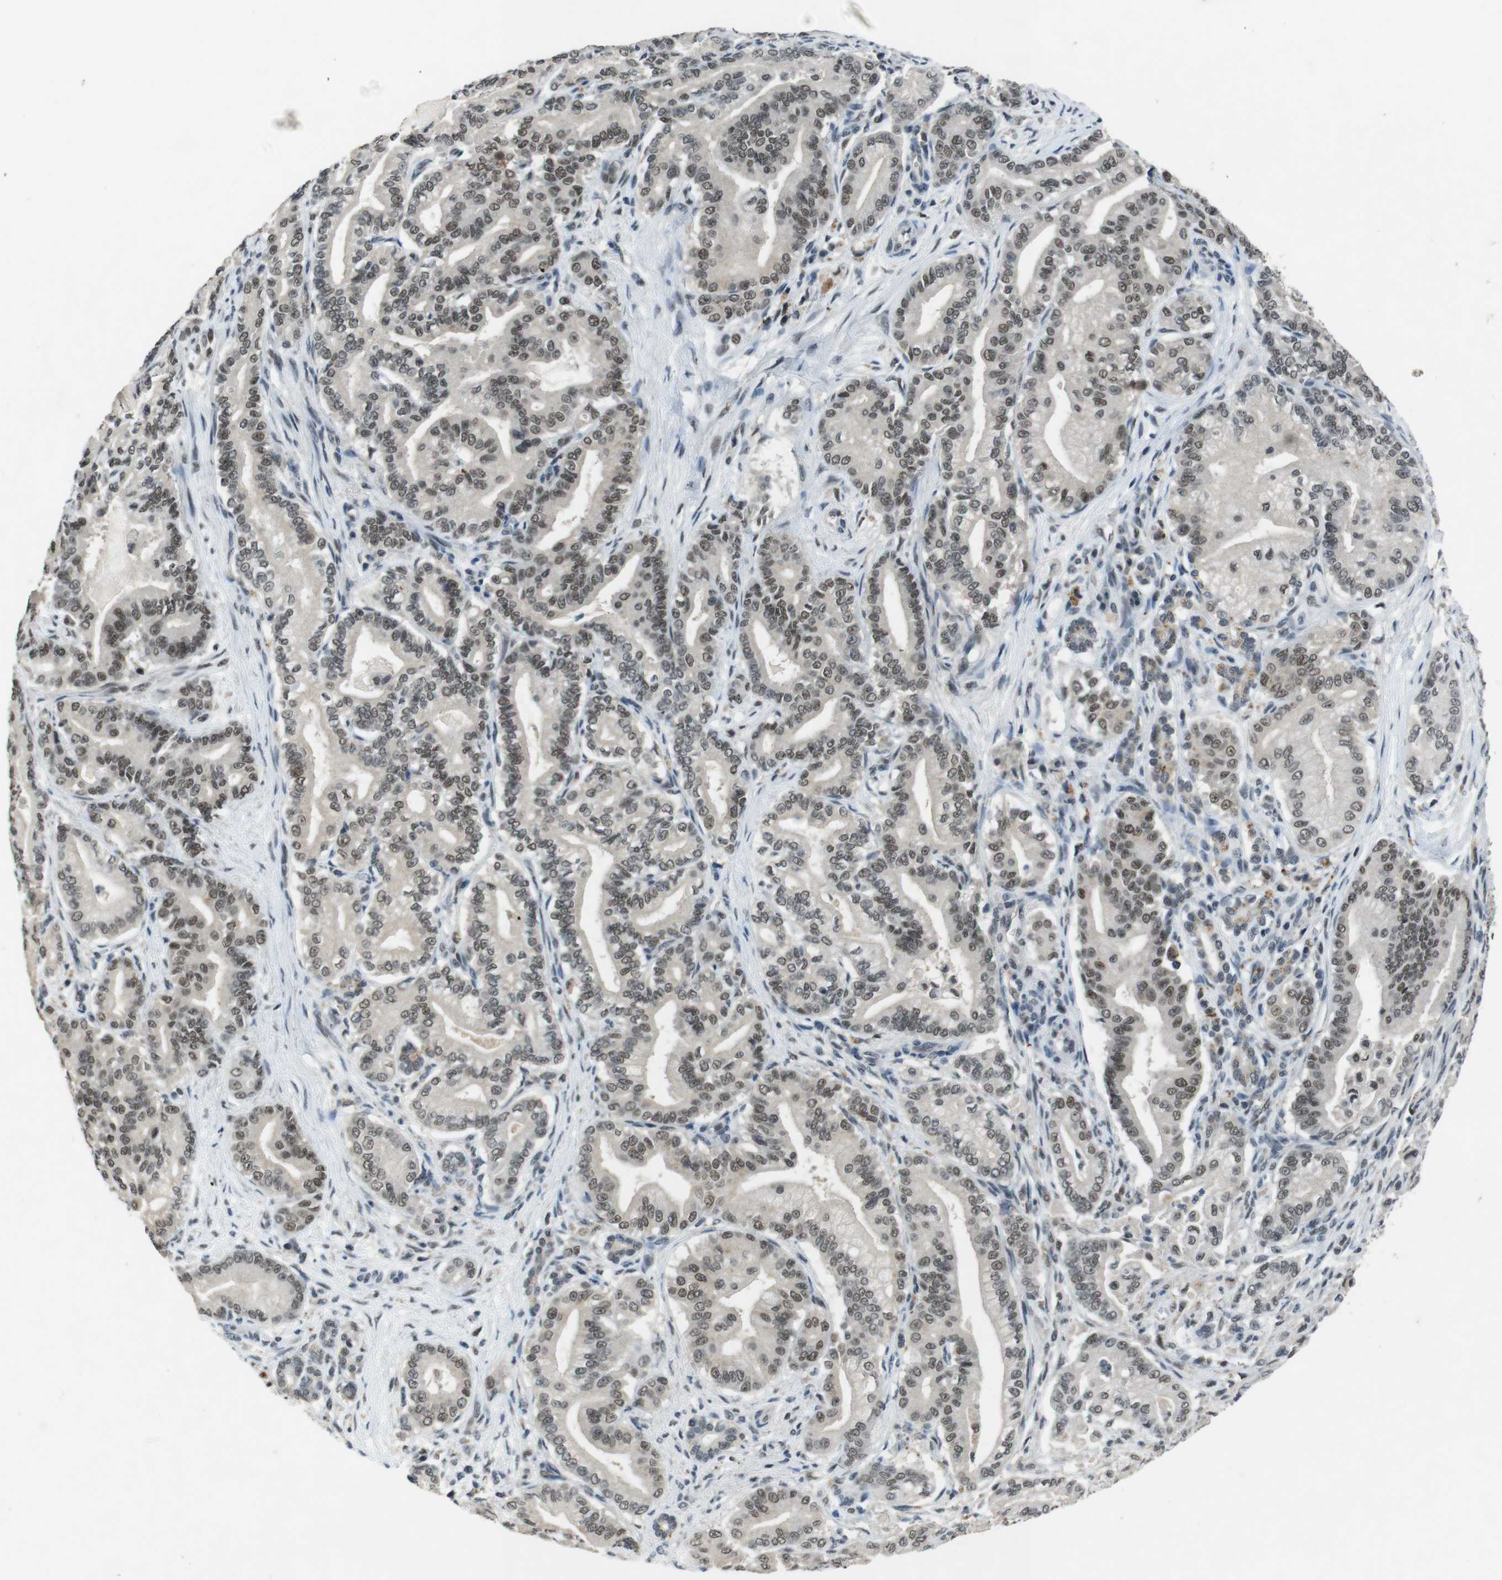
{"staining": {"intensity": "weak", "quantity": ">75%", "location": "nuclear"}, "tissue": "pancreatic cancer", "cell_type": "Tumor cells", "image_type": "cancer", "snomed": [{"axis": "morphology", "description": "Normal tissue, NOS"}, {"axis": "morphology", "description": "Adenocarcinoma, NOS"}, {"axis": "topography", "description": "Pancreas"}], "caption": "This micrograph demonstrates adenocarcinoma (pancreatic) stained with immunohistochemistry (IHC) to label a protein in brown. The nuclear of tumor cells show weak positivity for the protein. Nuclei are counter-stained blue.", "gene": "USP7", "patient": {"sex": "male", "age": 63}}